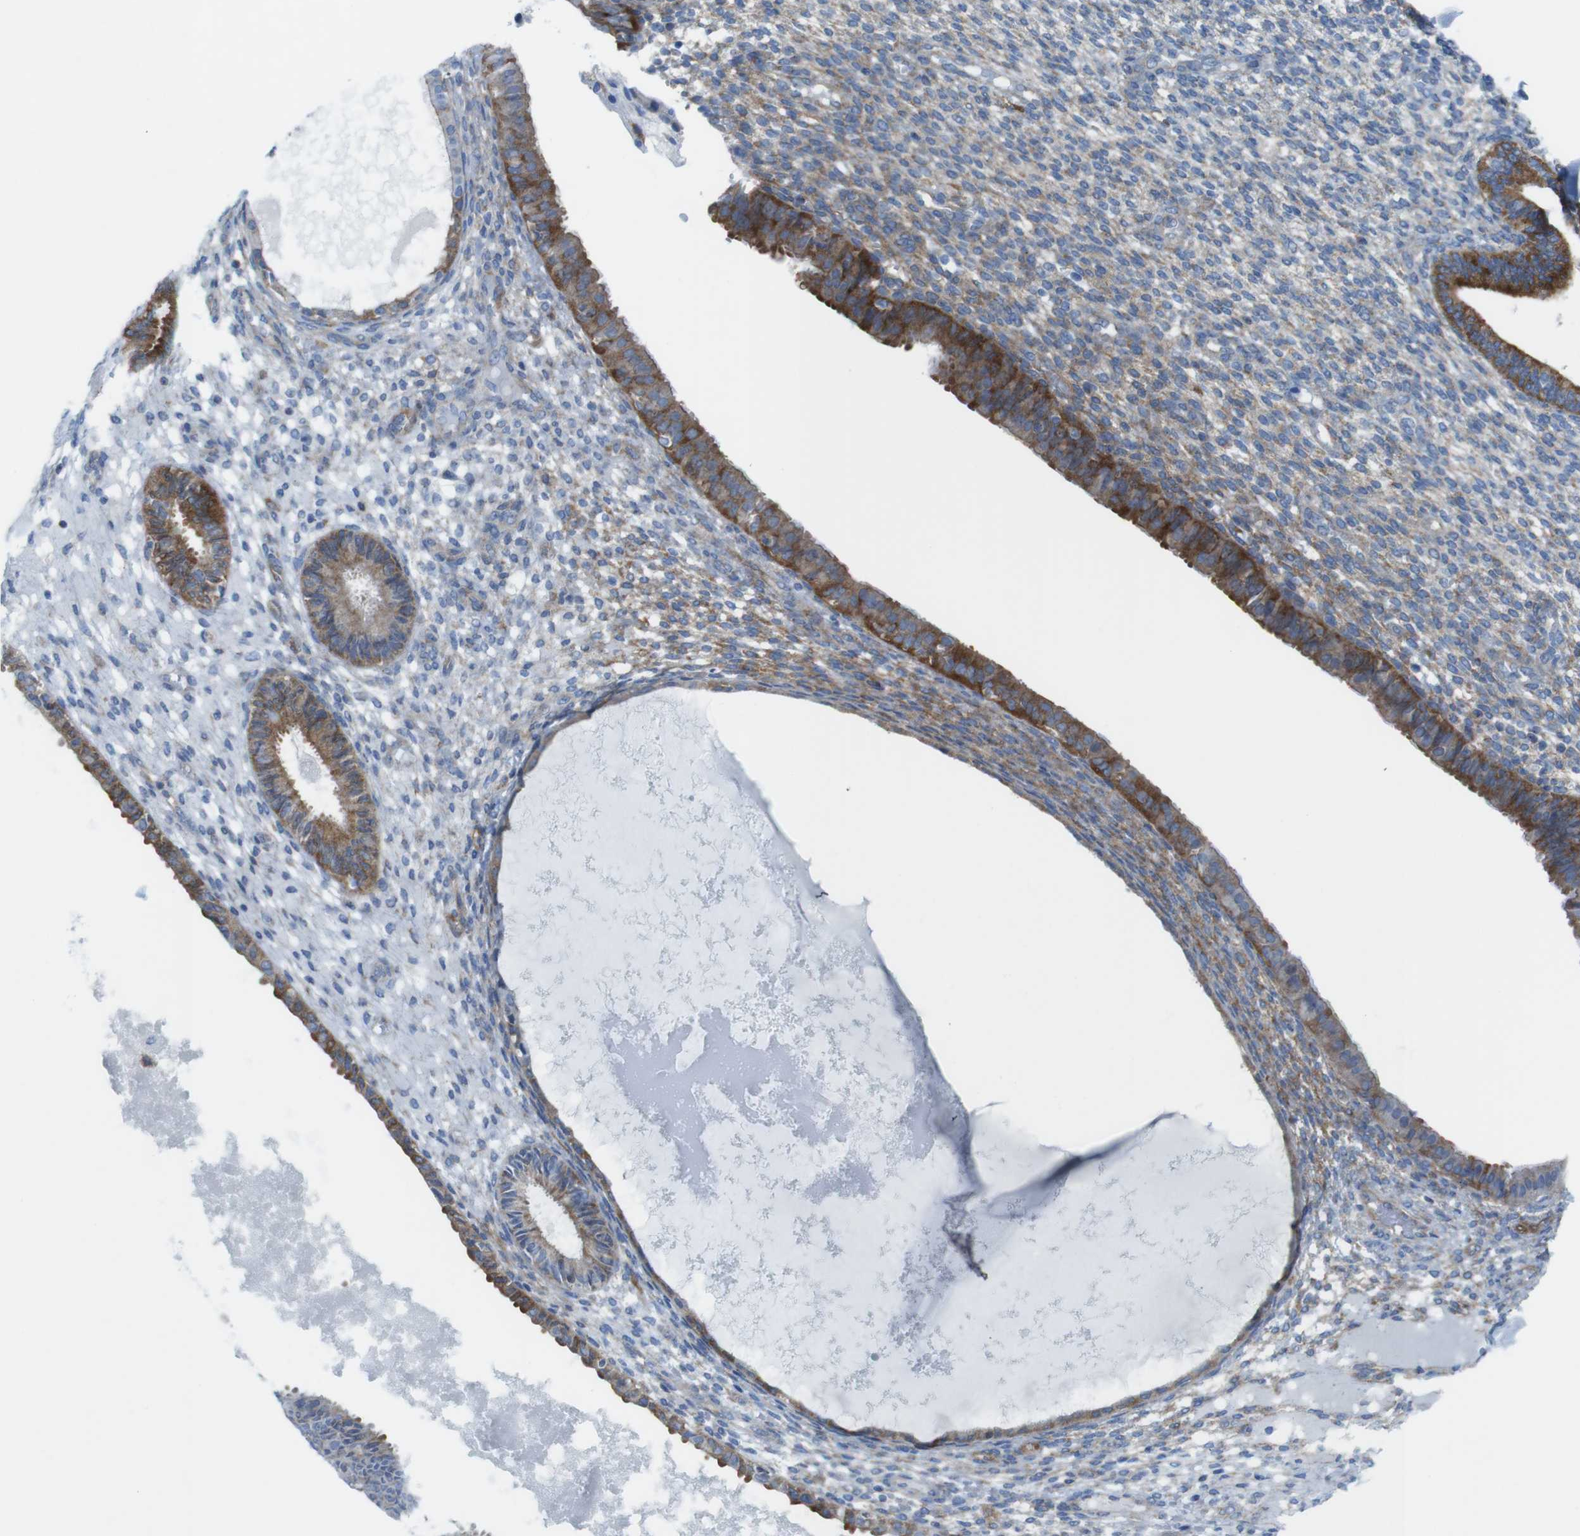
{"staining": {"intensity": "weak", "quantity": "<25%", "location": "cytoplasmic/membranous"}, "tissue": "endometrium", "cell_type": "Cells in endometrial stroma", "image_type": "normal", "snomed": [{"axis": "morphology", "description": "Normal tissue, NOS"}, {"axis": "topography", "description": "Endometrium"}], "caption": "The photomicrograph demonstrates no significant staining in cells in endometrial stroma of endometrium.", "gene": "DIAPH2", "patient": {"sex": "female", "age": 61}}